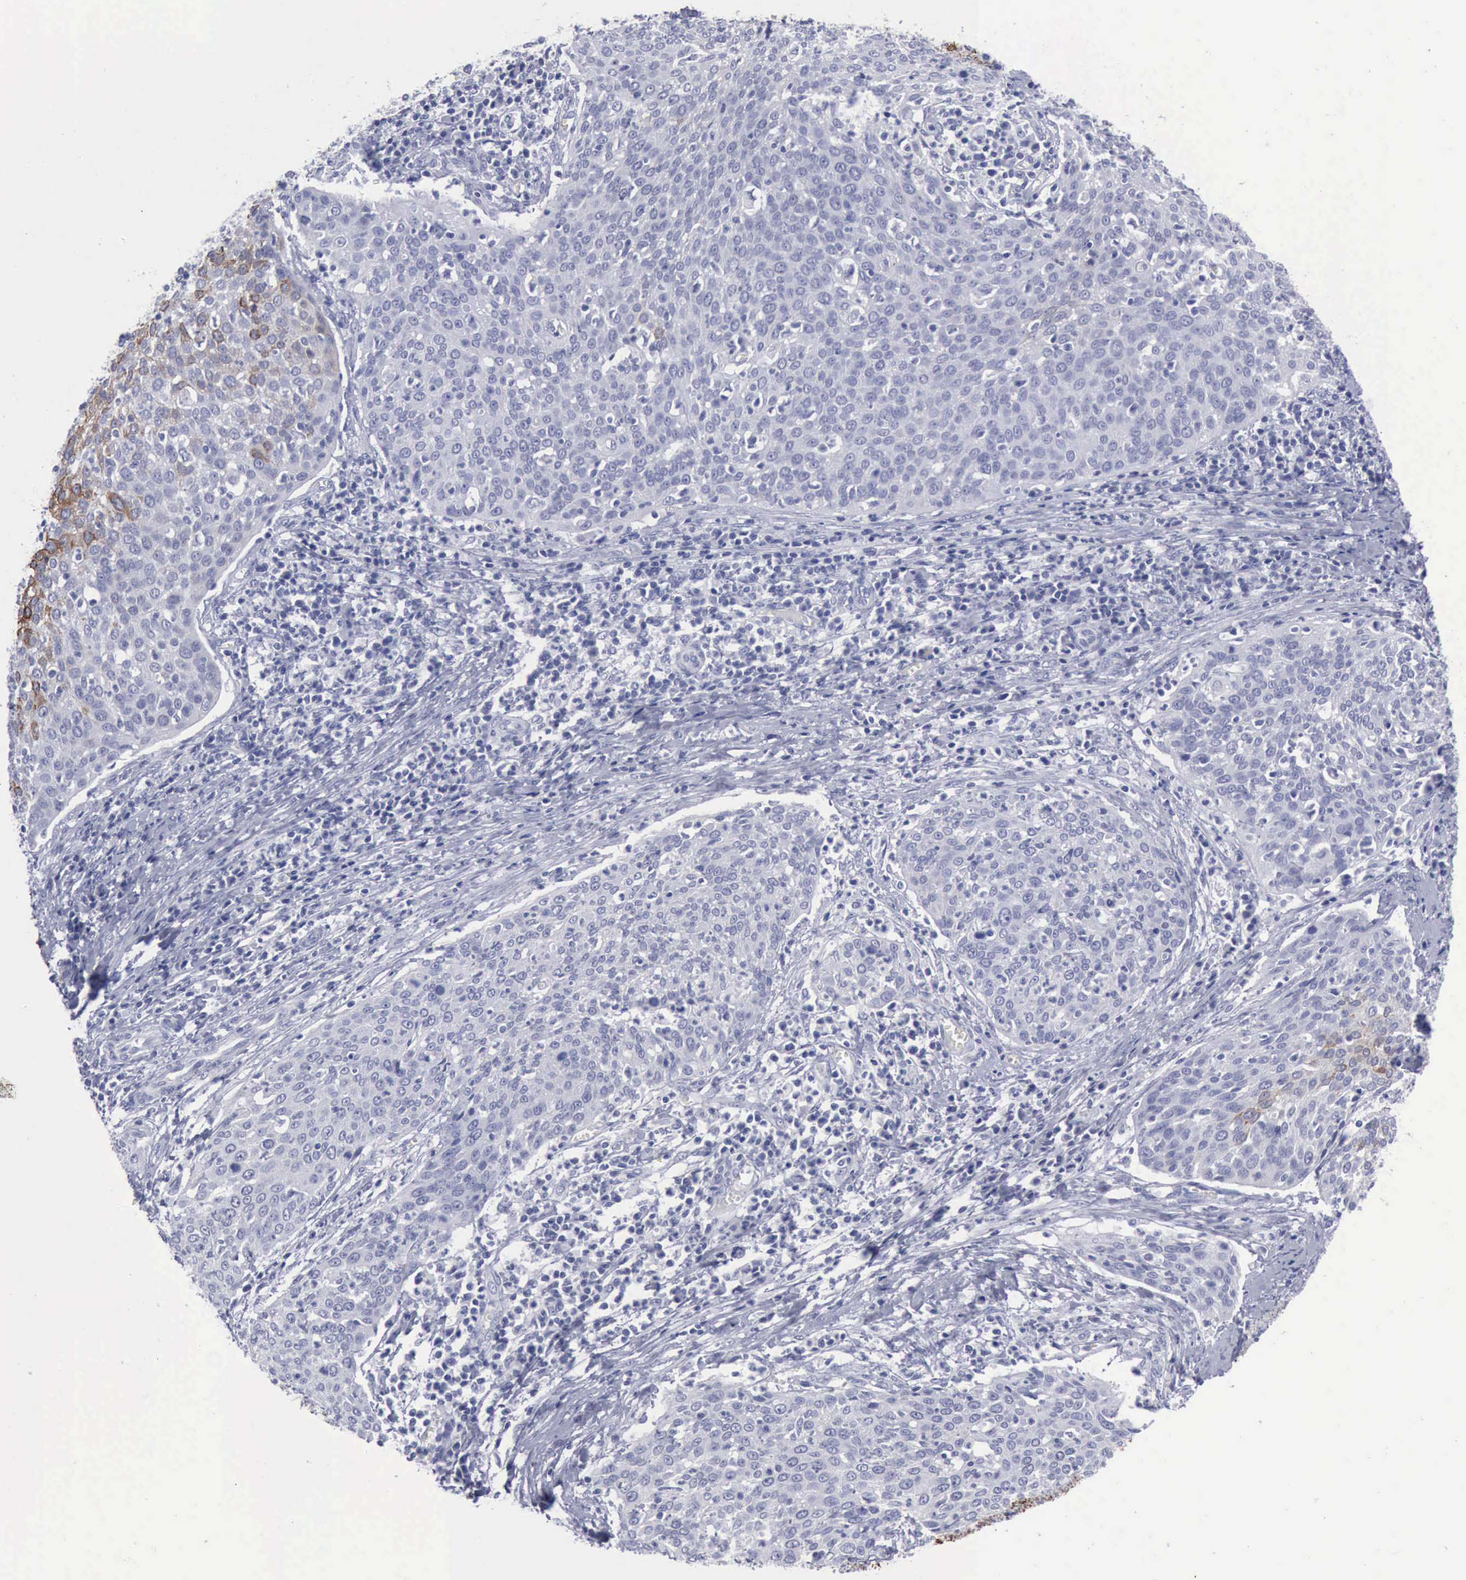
{"staining": {"intensity": "moderate", "quantity": "25%-75%", "location": "cytoplasmic/membranous"}, "tissue": "cervical cancer", "cell_type": "Tumor cells", "image_type": "cancer", "snomed": [{"axis": "morphology", "description": "Squamous cell carcinoma, NOS"}, {"axis": "topography", "description": "Cervix"}], "caption": "This is an image of immunohistochemistry (IHC) staining of cervical squamous cell carcinoma, which shows moderate staining in the cytoplasmic/membranous of tumor cells.", "gene": "KRT13", "patient": {"sex": "female", "age": 38}}